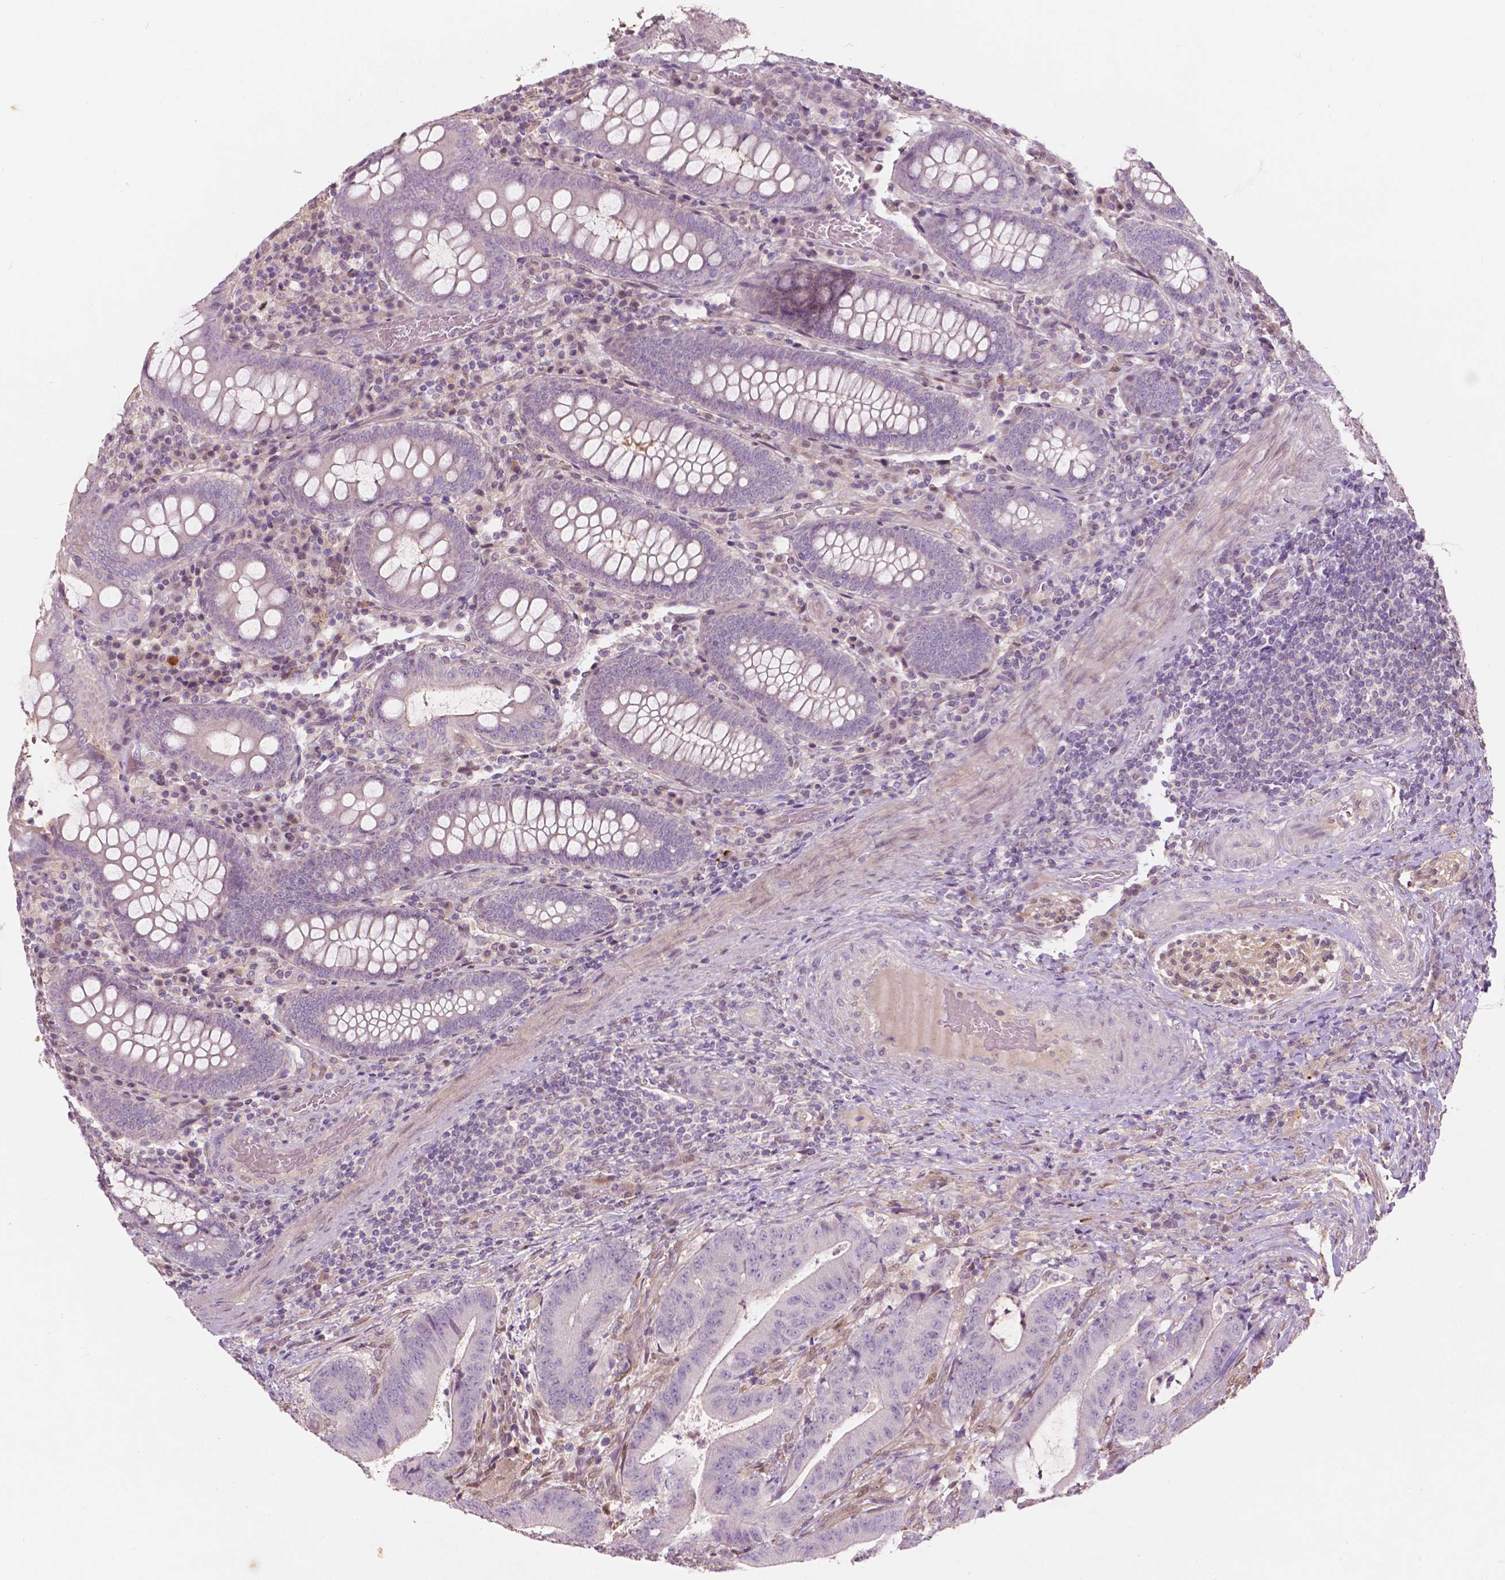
{"staining": {"intensity": "negative", "quantity": "none", "location": "none"}, "tissue": "colorectal cancer", "cell_type": "Tumor cells", "image_type": "cancer", "snomed": [{"axis": "morphology", "description": "Adenocarcinoma, NOS"}, {"axis": "topography", "description": "Colon"}], "caption": "Human colorectal cancer stained for a protein using immunohistochemistry reveals no expression in tumor cells.", "gene": "GPR37", "patient": {"sex": "female", "age": 43}}